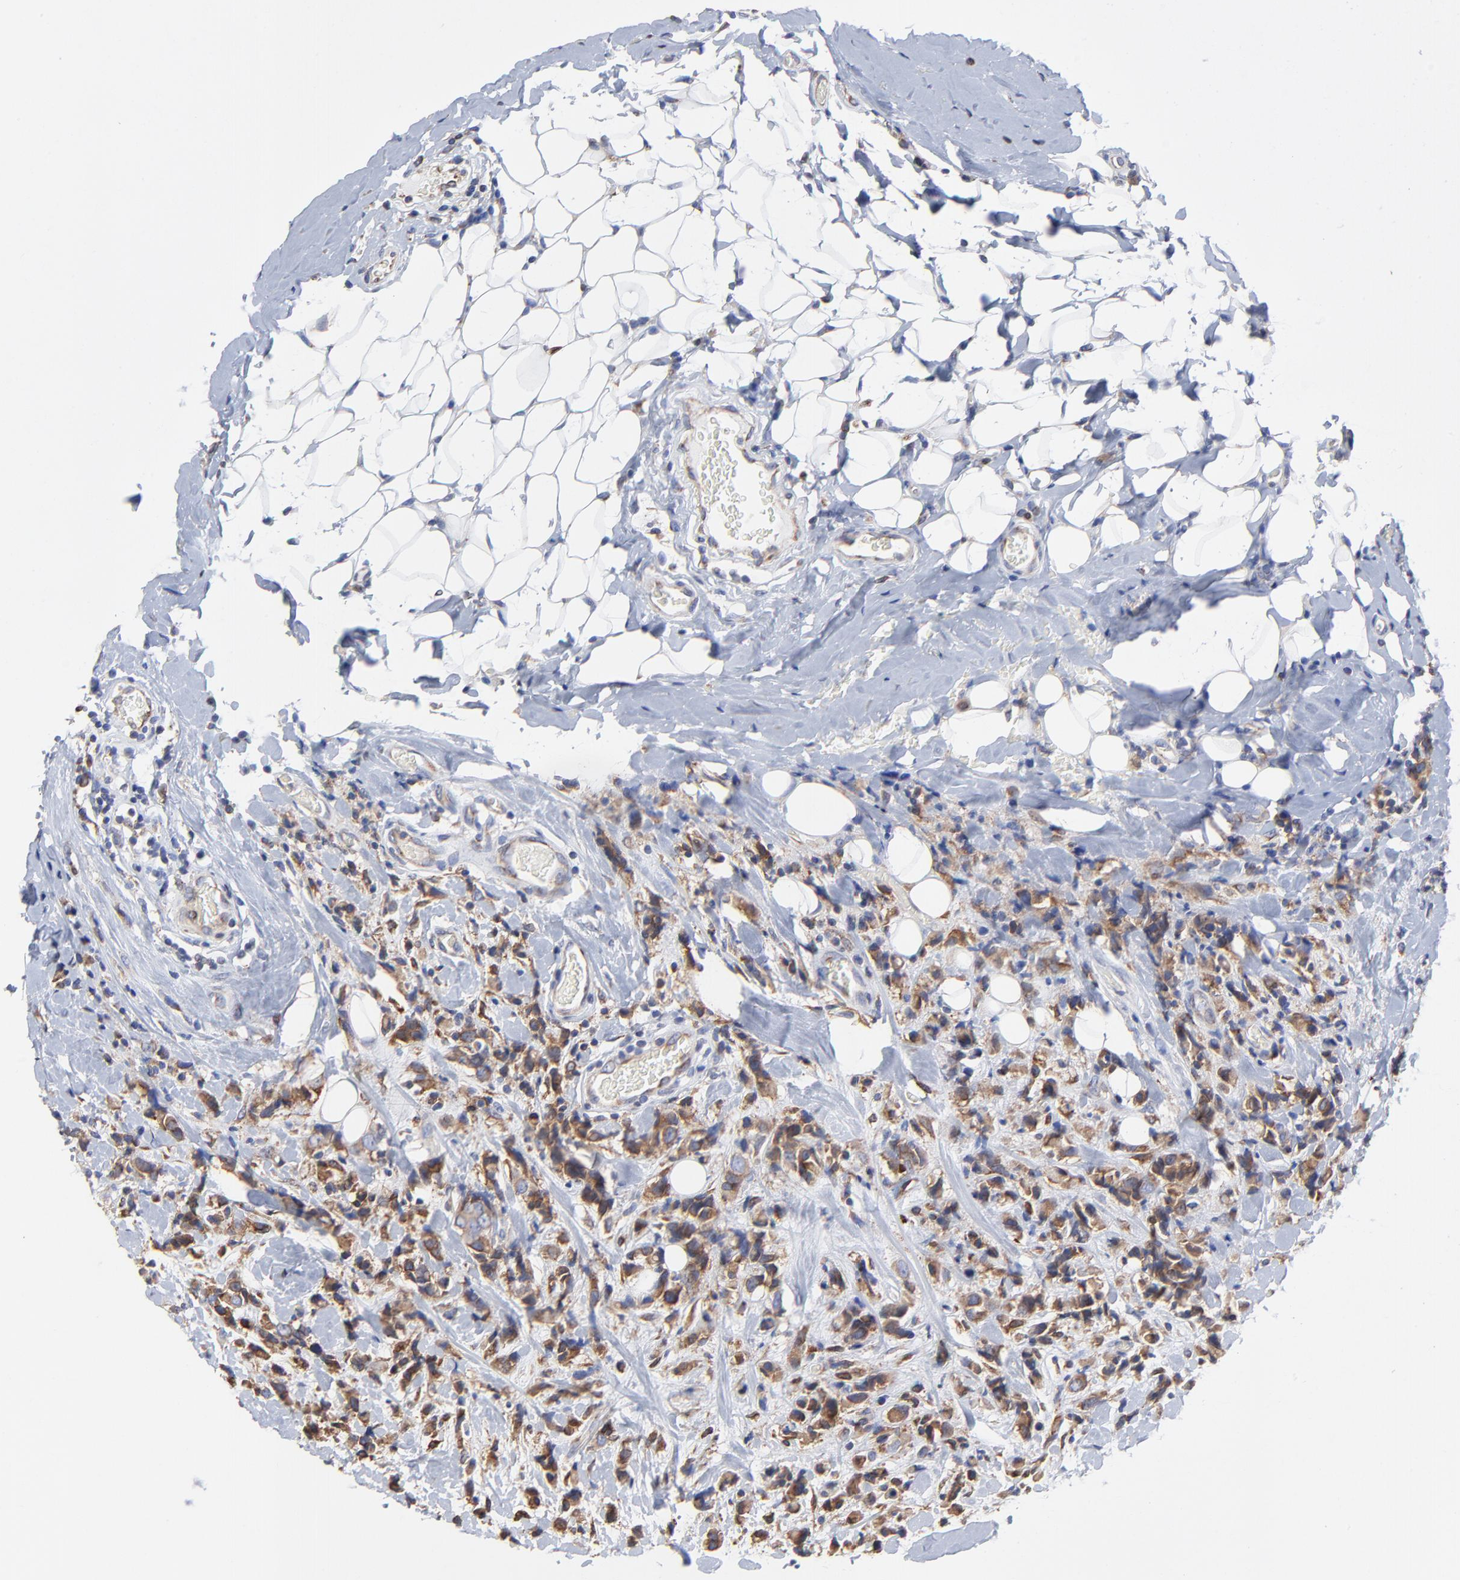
{"staining": {"intensity": "moderate", "quantity": ">75%", "location": "cytoplasmic/membranous"}, "tissue": "breast cancer", "cell_type": "Tumor cells", "image_type": "cancer", "snomed": [{"axis": "morphology", "description": "Lobular carcinoma"}, {"axis": "topography", "description": "Breast"}], "caption": "Moderate cytoplasmic/membranous protein staining is appreciated in approximately >75% of tumor cells in breast lobular carcinoma.", "gene": "LMAN1", "patient": {"sex": "female", "age": 57}}